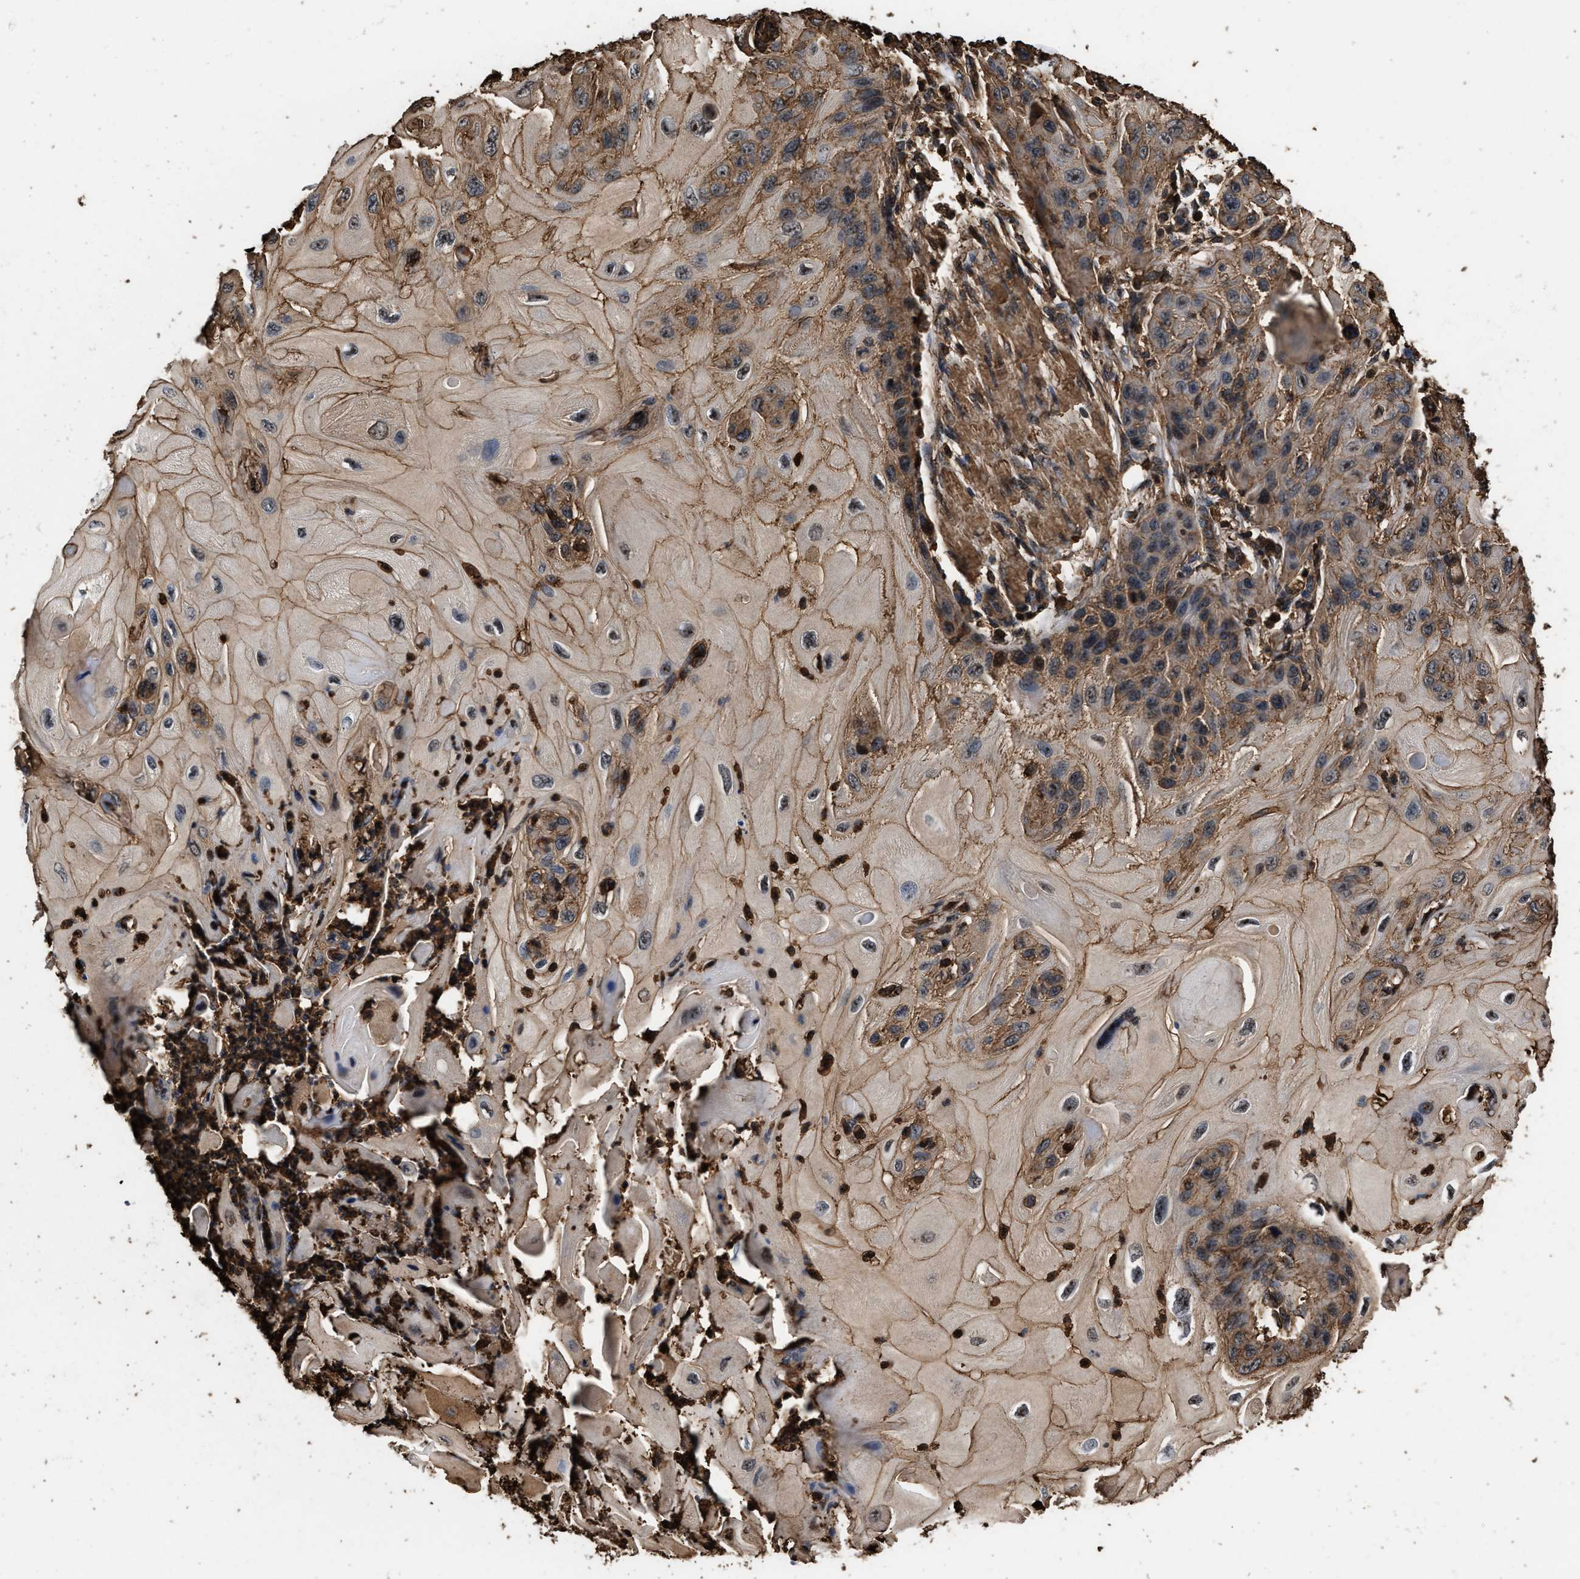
{"staining": {"intensity": "moderate", "quantity": "25%-75%", "location": "cytoplasmic/membranous,nuclear"}, "tissue": "skin cancer", "cell_type": "Tumor cells", "image_type": "cancer", "snomed": [{"axis": "morphology", "description": "Squamous cell carcinoma, NOS"}, {"axis": "topography", "description": "Skin"}], "caption": "Human skin cancer stained for a protein (brown) exhibits moderate cytoplasmic/membranous and nuclear positive expression in approximately 25%-75% of tumor cells.", "gene": "KBTBD2", "patient": {"sex": "female", "age": 77}}